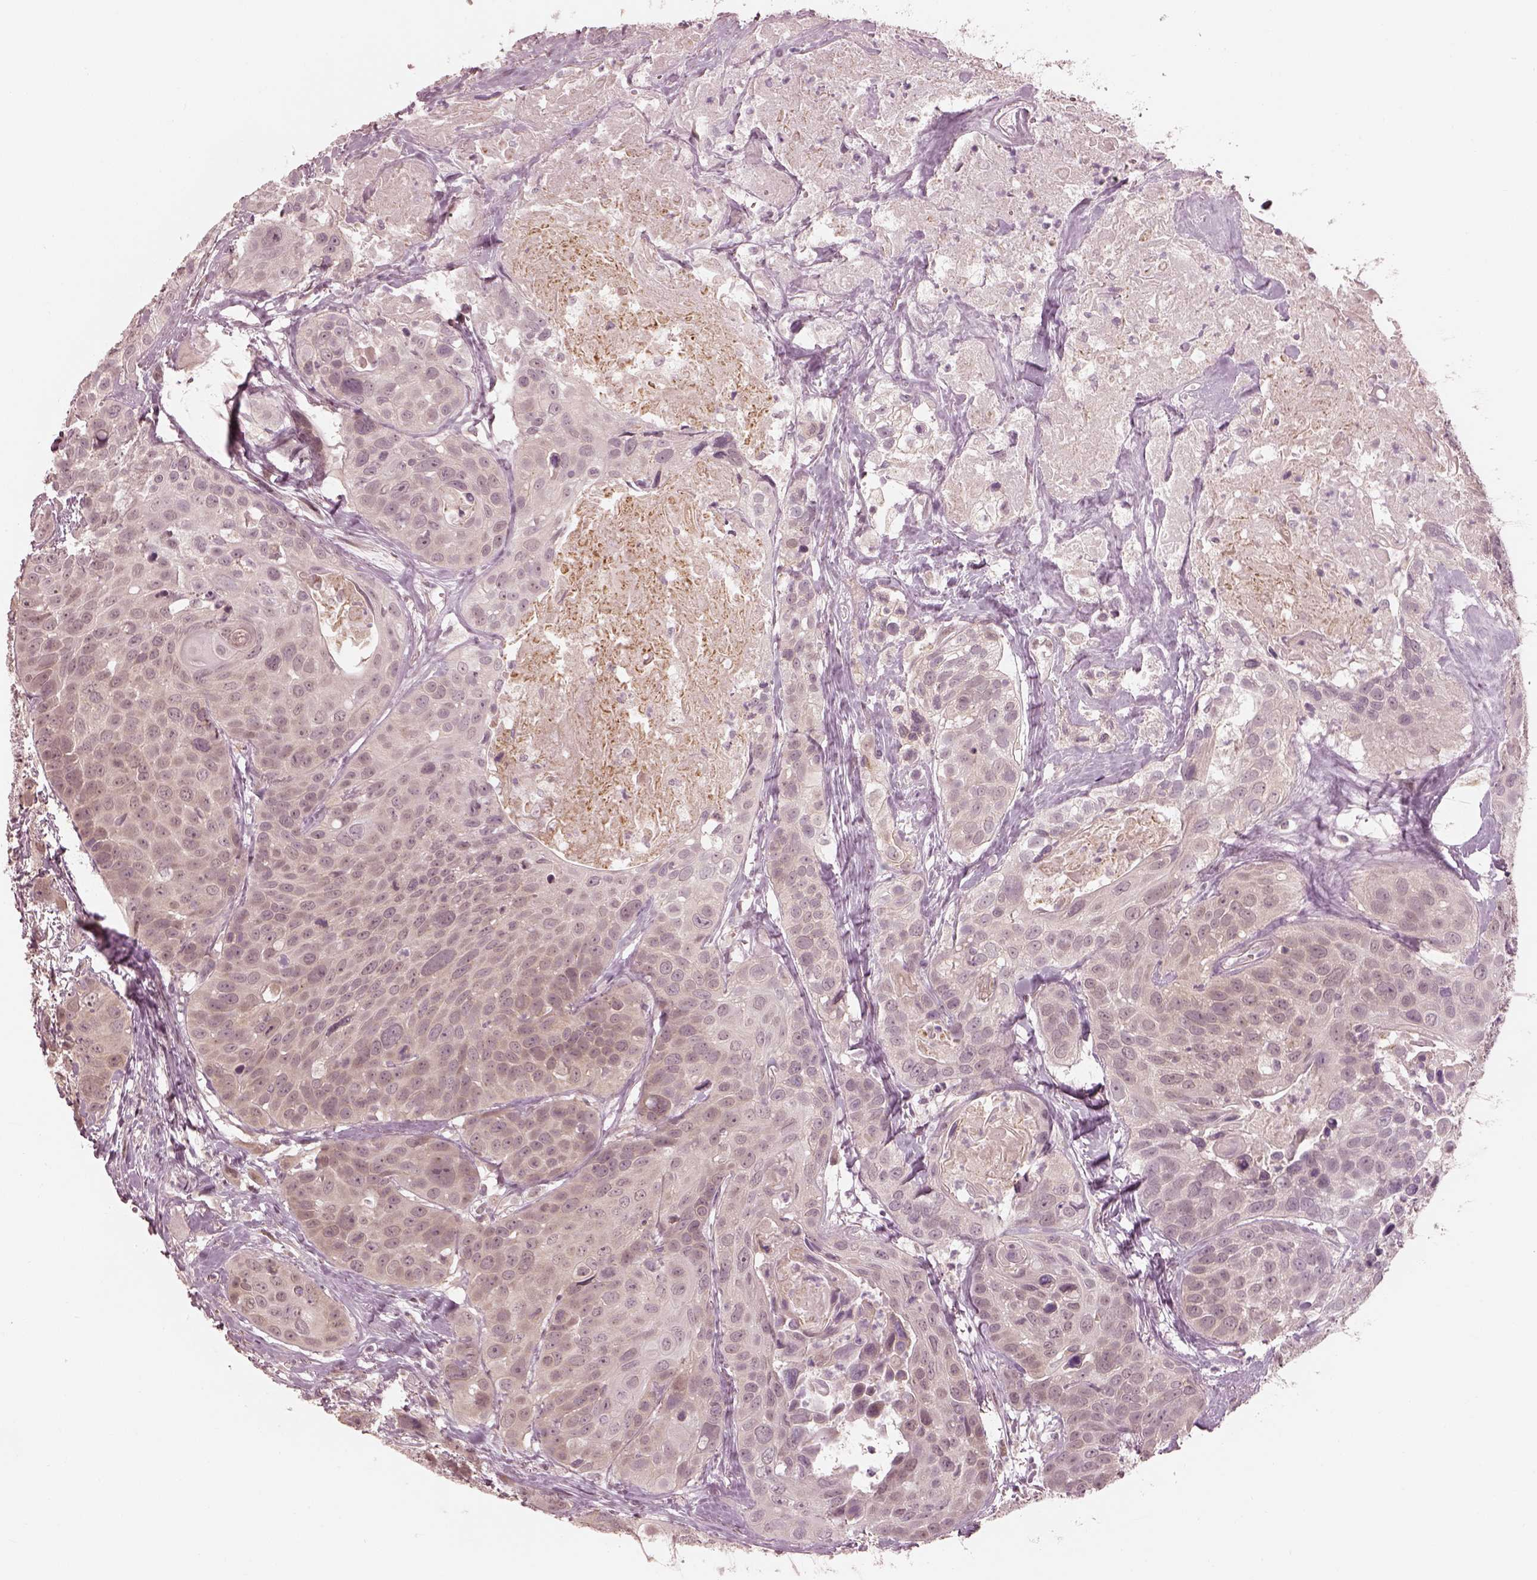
{"staining": {"intensity": "weak", "quantity": "<25%", "location": "cytoplasmic/membranous"}, "tissue": "head and neck cancer", "cell_type": "Tumor cells", "image_type": "cancer", "snomed": [{"axis": "morphology", "description": "Squamous cell carcinoma, NOS"}, {"axis": "topography", "description": "Oral tissue"}, {"axis": "topography", "description": "Head-Neck"}], "caption": "The micrograph displays no staining of tumor cells in head and neck cancer.", "gene": "IQCB1", "patient": {"sex": "male", "age": 56}}